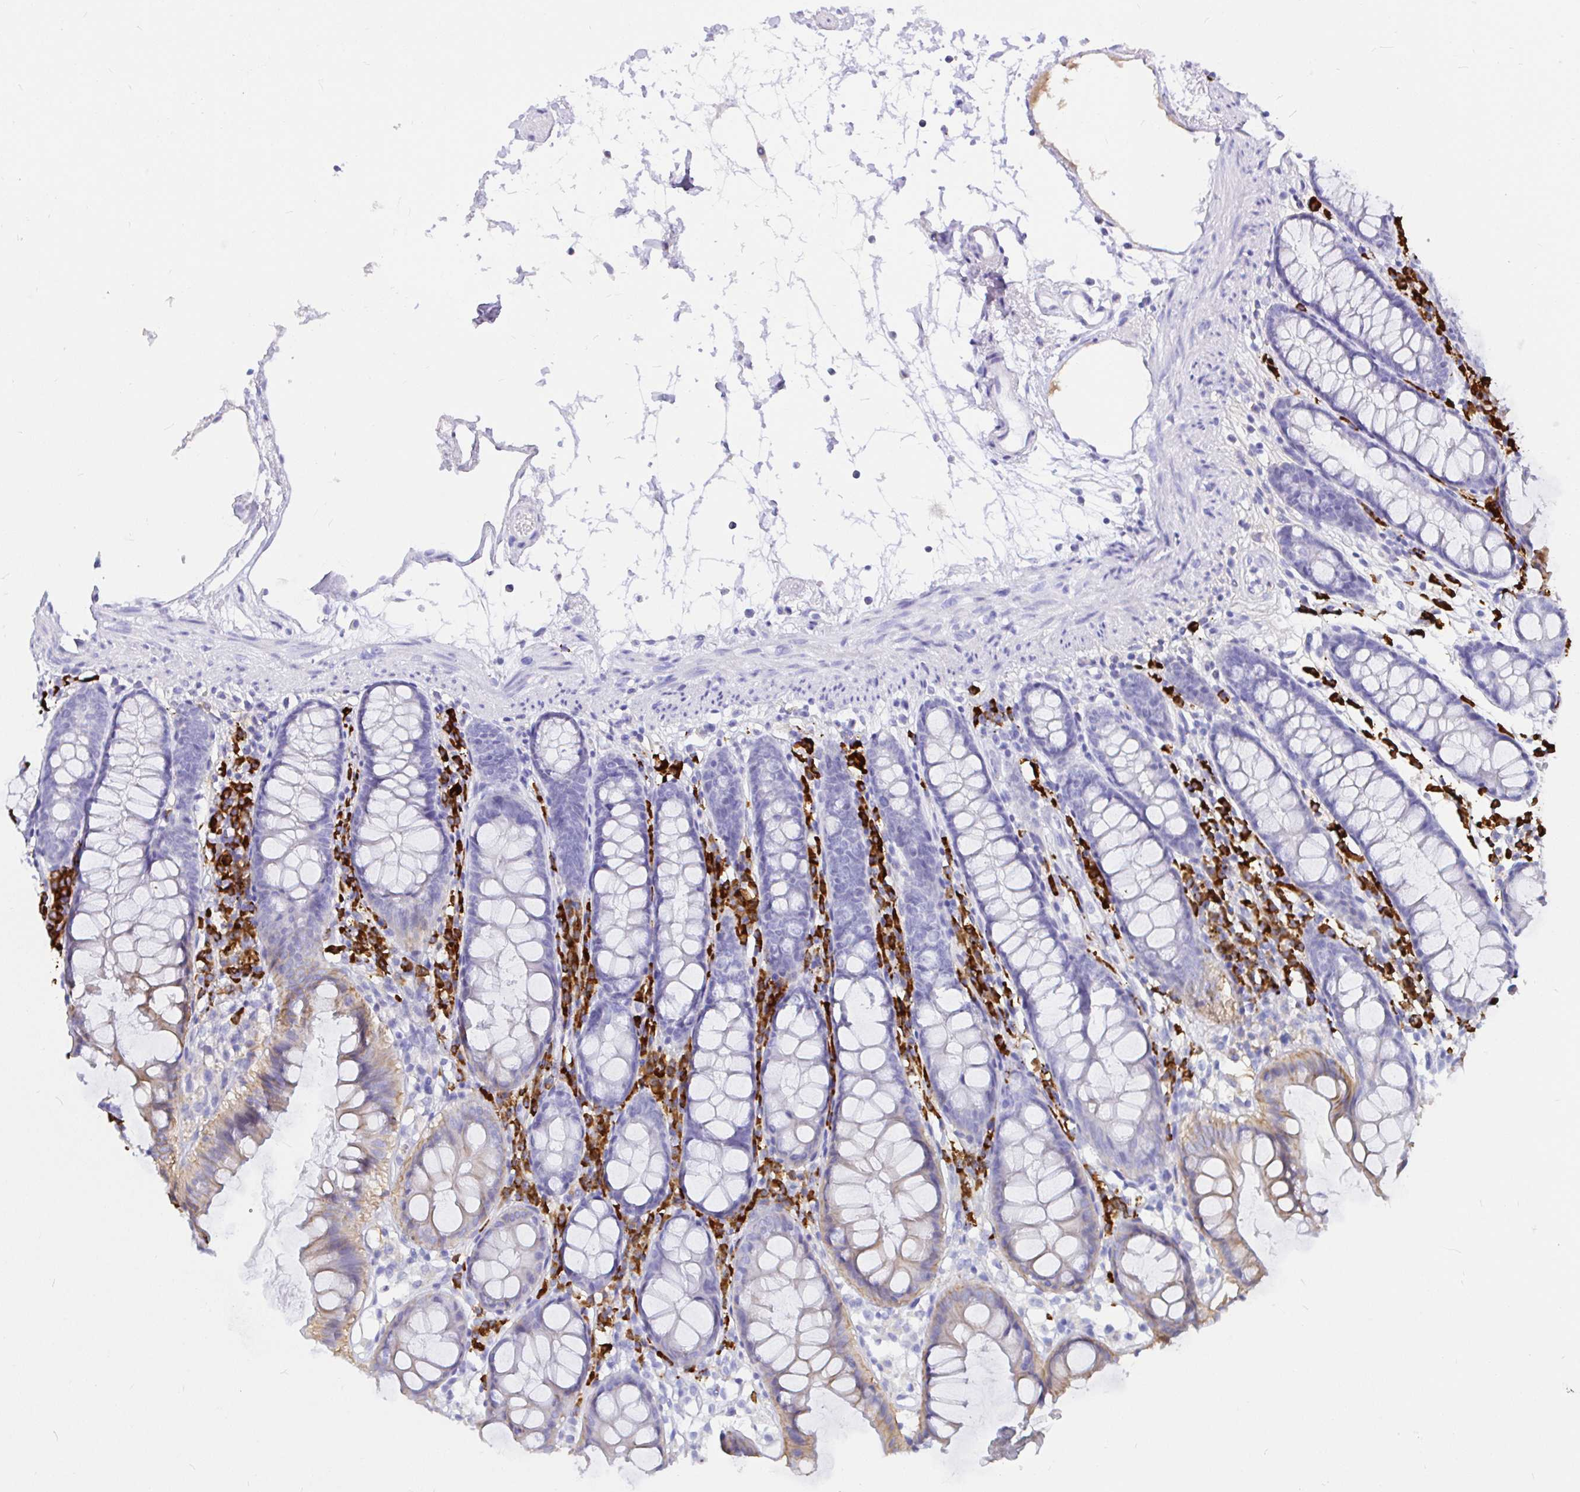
{"staining": {"intensity": "negative", "quantity": "none", "location": "none"}, "tissue": "colon", "cell_type": "Endothelial cells", "image_type": "normal", "snomed": [{"axis": "morphology", "description": "Normal tissue, NOS"}, {"axis": "topography", "description": "Colon"}], "caption": "This is an immunohistochemistry (IHC) image of unremarkable human colon. There is no staining in endothelial cells.", "gene": "CCDC62", "patient": {"sex": "female", "age": 84}}